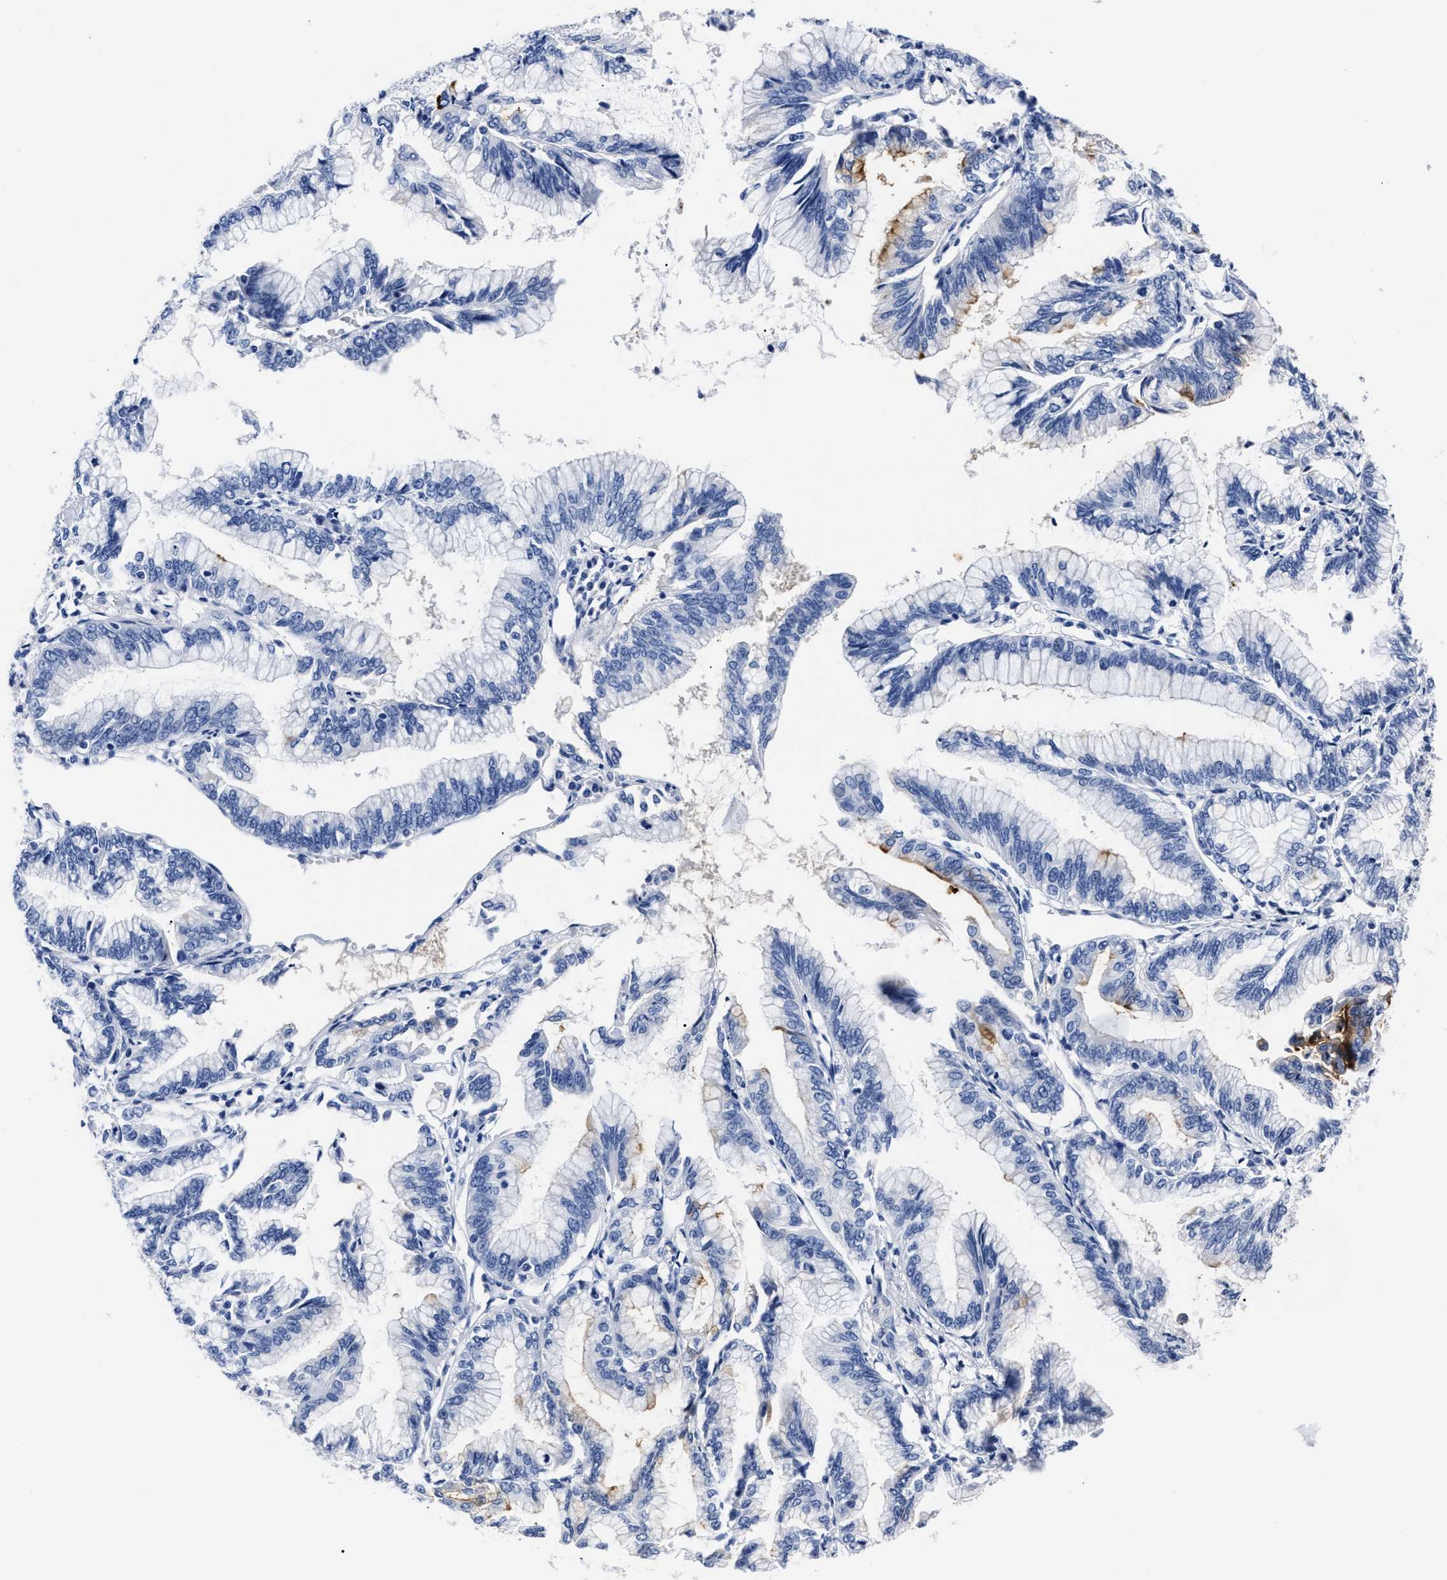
{"staining": {"intensity": "moderate", "quantity": "<25%", "location": "cytoplasmic/membranous"}, "tissue": "pancreatic cancer", "cell_type": "Tumor cells", "image_type": "cancer", "snomed": [{"axis": "morphology", "description": "Adenocarcinoma, NOS"}, {"axis": "topography", "description": "Pancreas"}], "caption": "A micrograph of pancreatic cancer (adenocarcinoma) stained for a protein demonstrates moderate cytoplasmic/membranous brown staining in tumor cells.", "gene": "ALPG", "patient": {"sex": "female", "age": 64}}